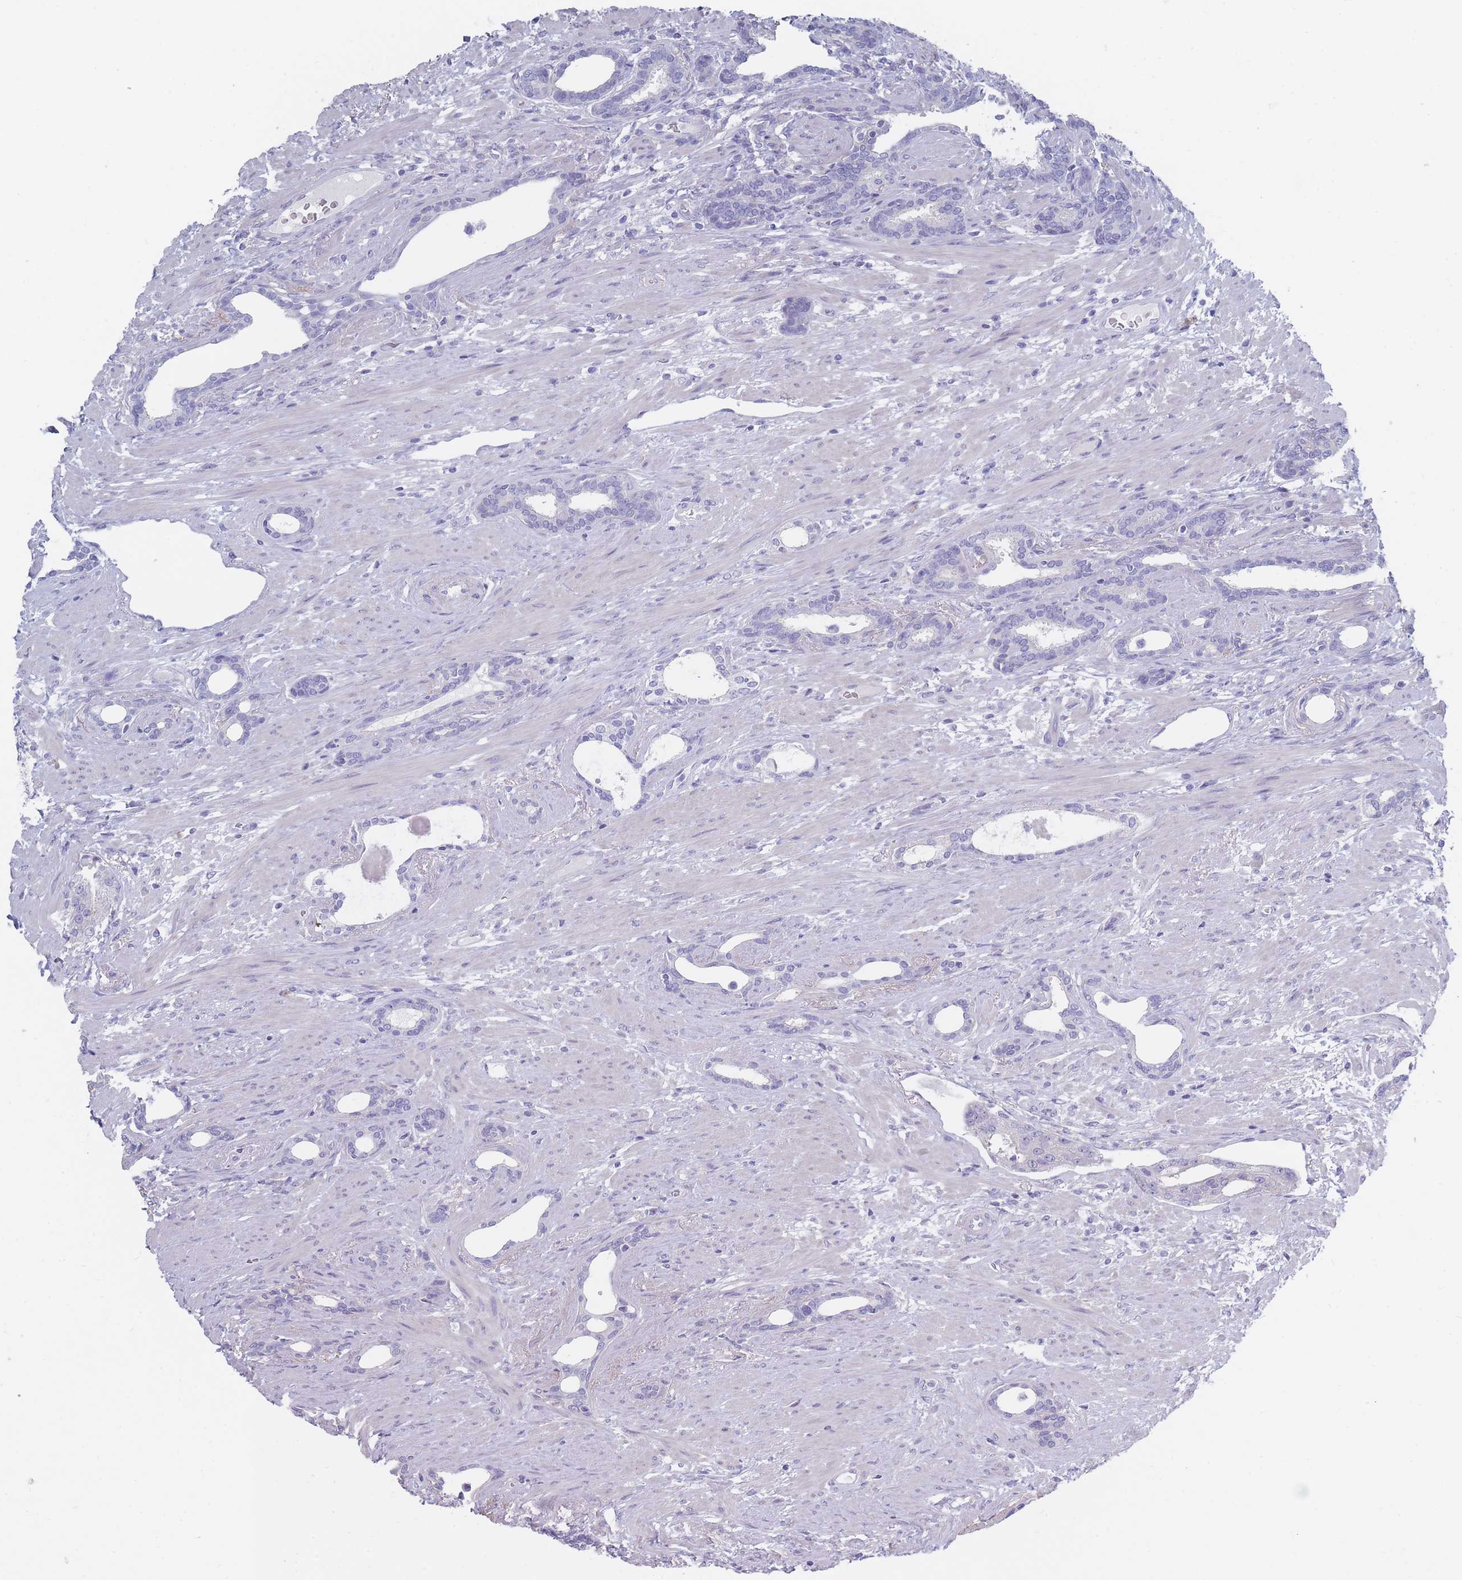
{"staining": {"intensity": "negative", "quantity": "none", "location": "none"}, "tissue": "prostate cancer", "cell_type": "Tumor cells", "image_type": "cancer", "snomed": [{"axis": "morphology", "description": "Adenocarcinoma, High grade"}, {"axis": "topography", "description": "Prostate"}], "caption": "An immunohistochemistry (IHC) image of prostate high-grade adenocarcinoma is shown. There is no staining in tumor cells of prostate high-grade adenocarcinoma.", "gene": "PIGU", "patient": {"sex": "male", "age": 69}}